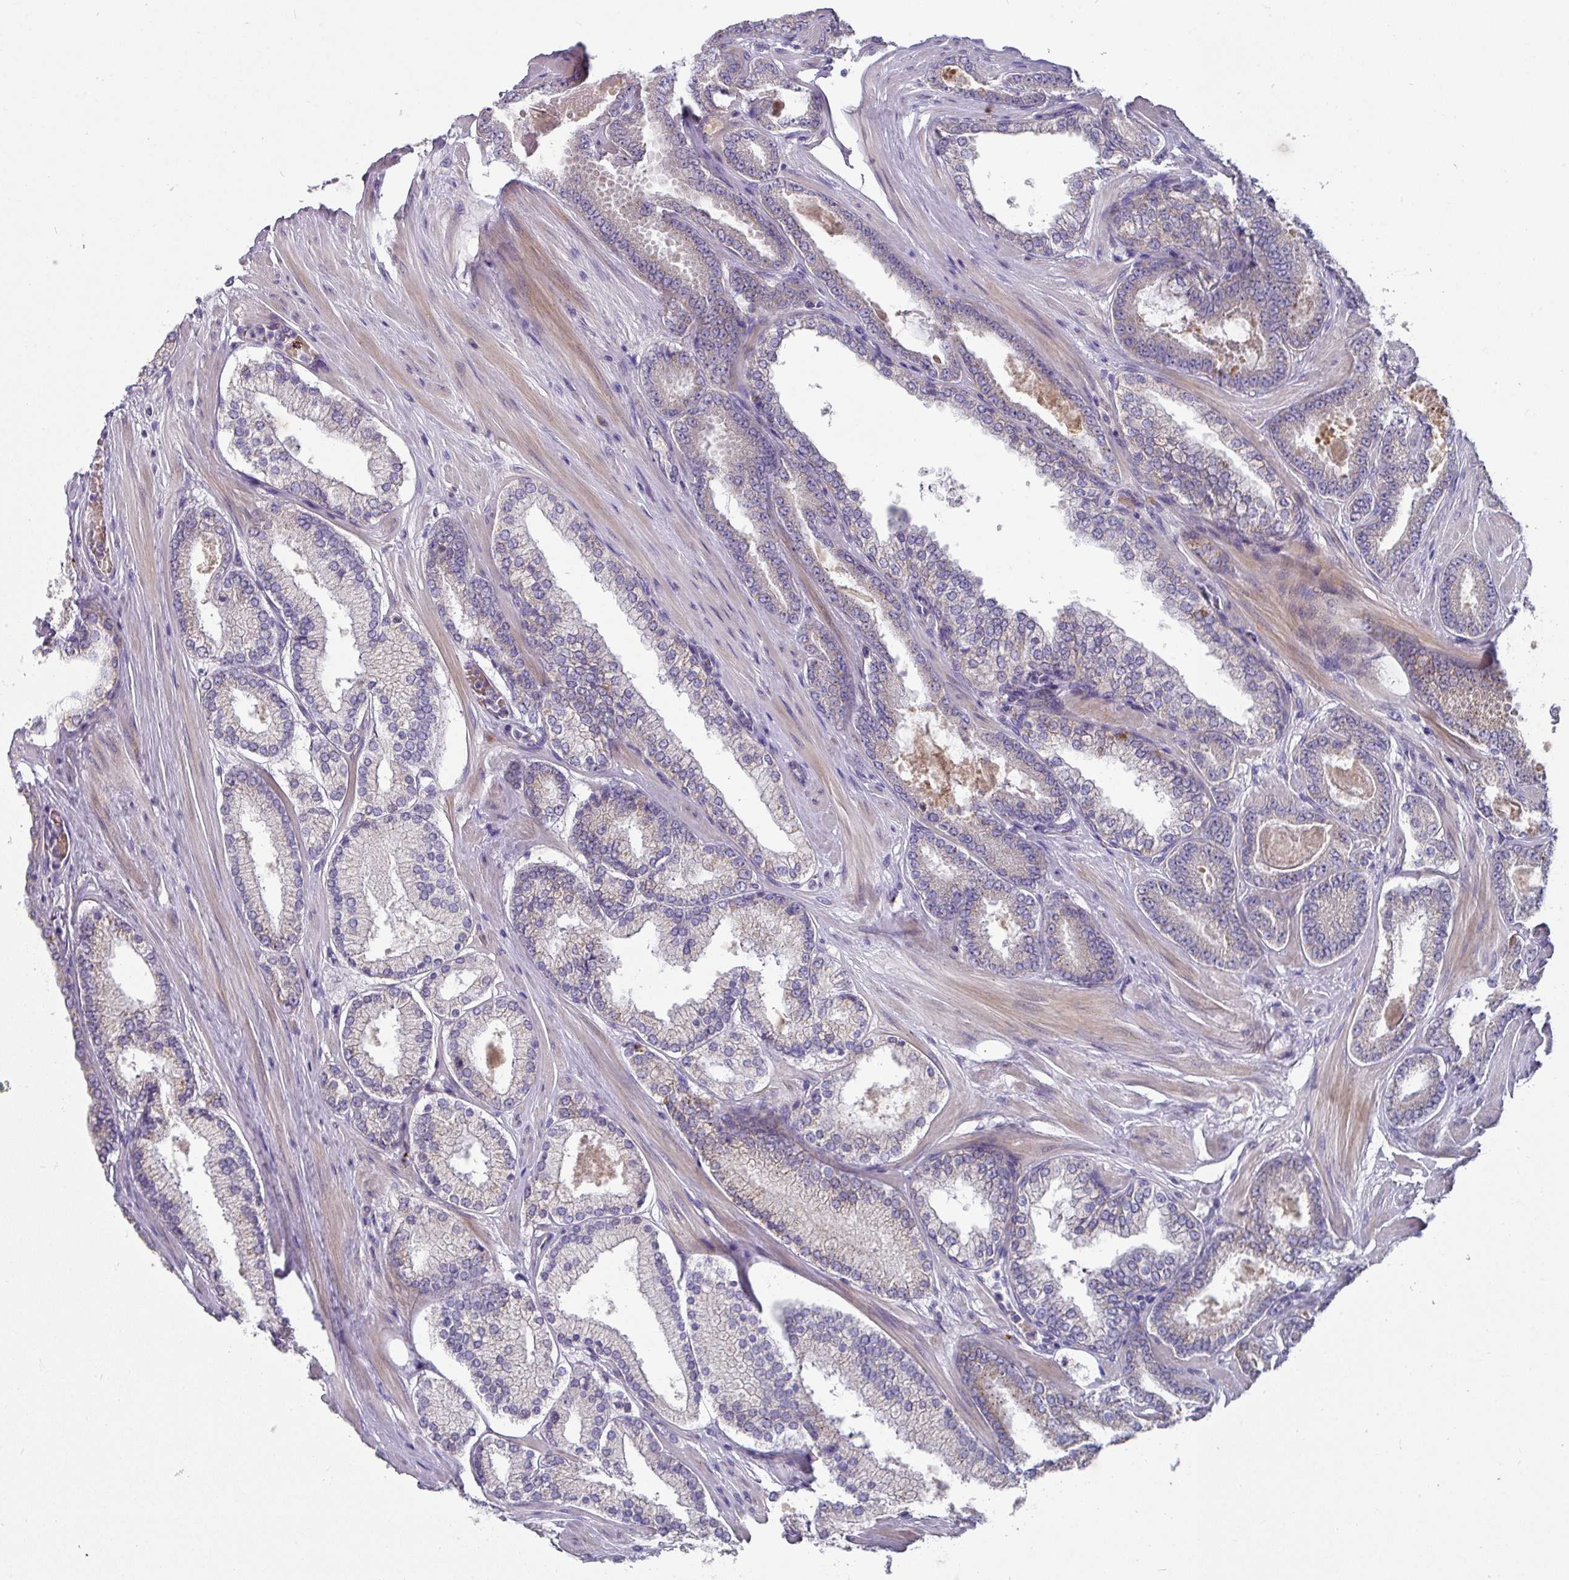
{"staining": {"intensity": "weak", "quantity": "<25%", "location": "cytoplasmic/membranous"}, "tissue": "prostate cancer", "cell_type": "Tumor cells", "image_type": "cancer", "snomed": [{"axis": "morphology", "description": "Adenocarcinoma, Low grade"}, {"axis": "topography", "description": "Prostate"}], "caption": "Immunohistochemistry of human prostate cancer reveals no expression in tumor cells.", "gene": "IL4R", "patient": {"sex": "male", "age": 42}}